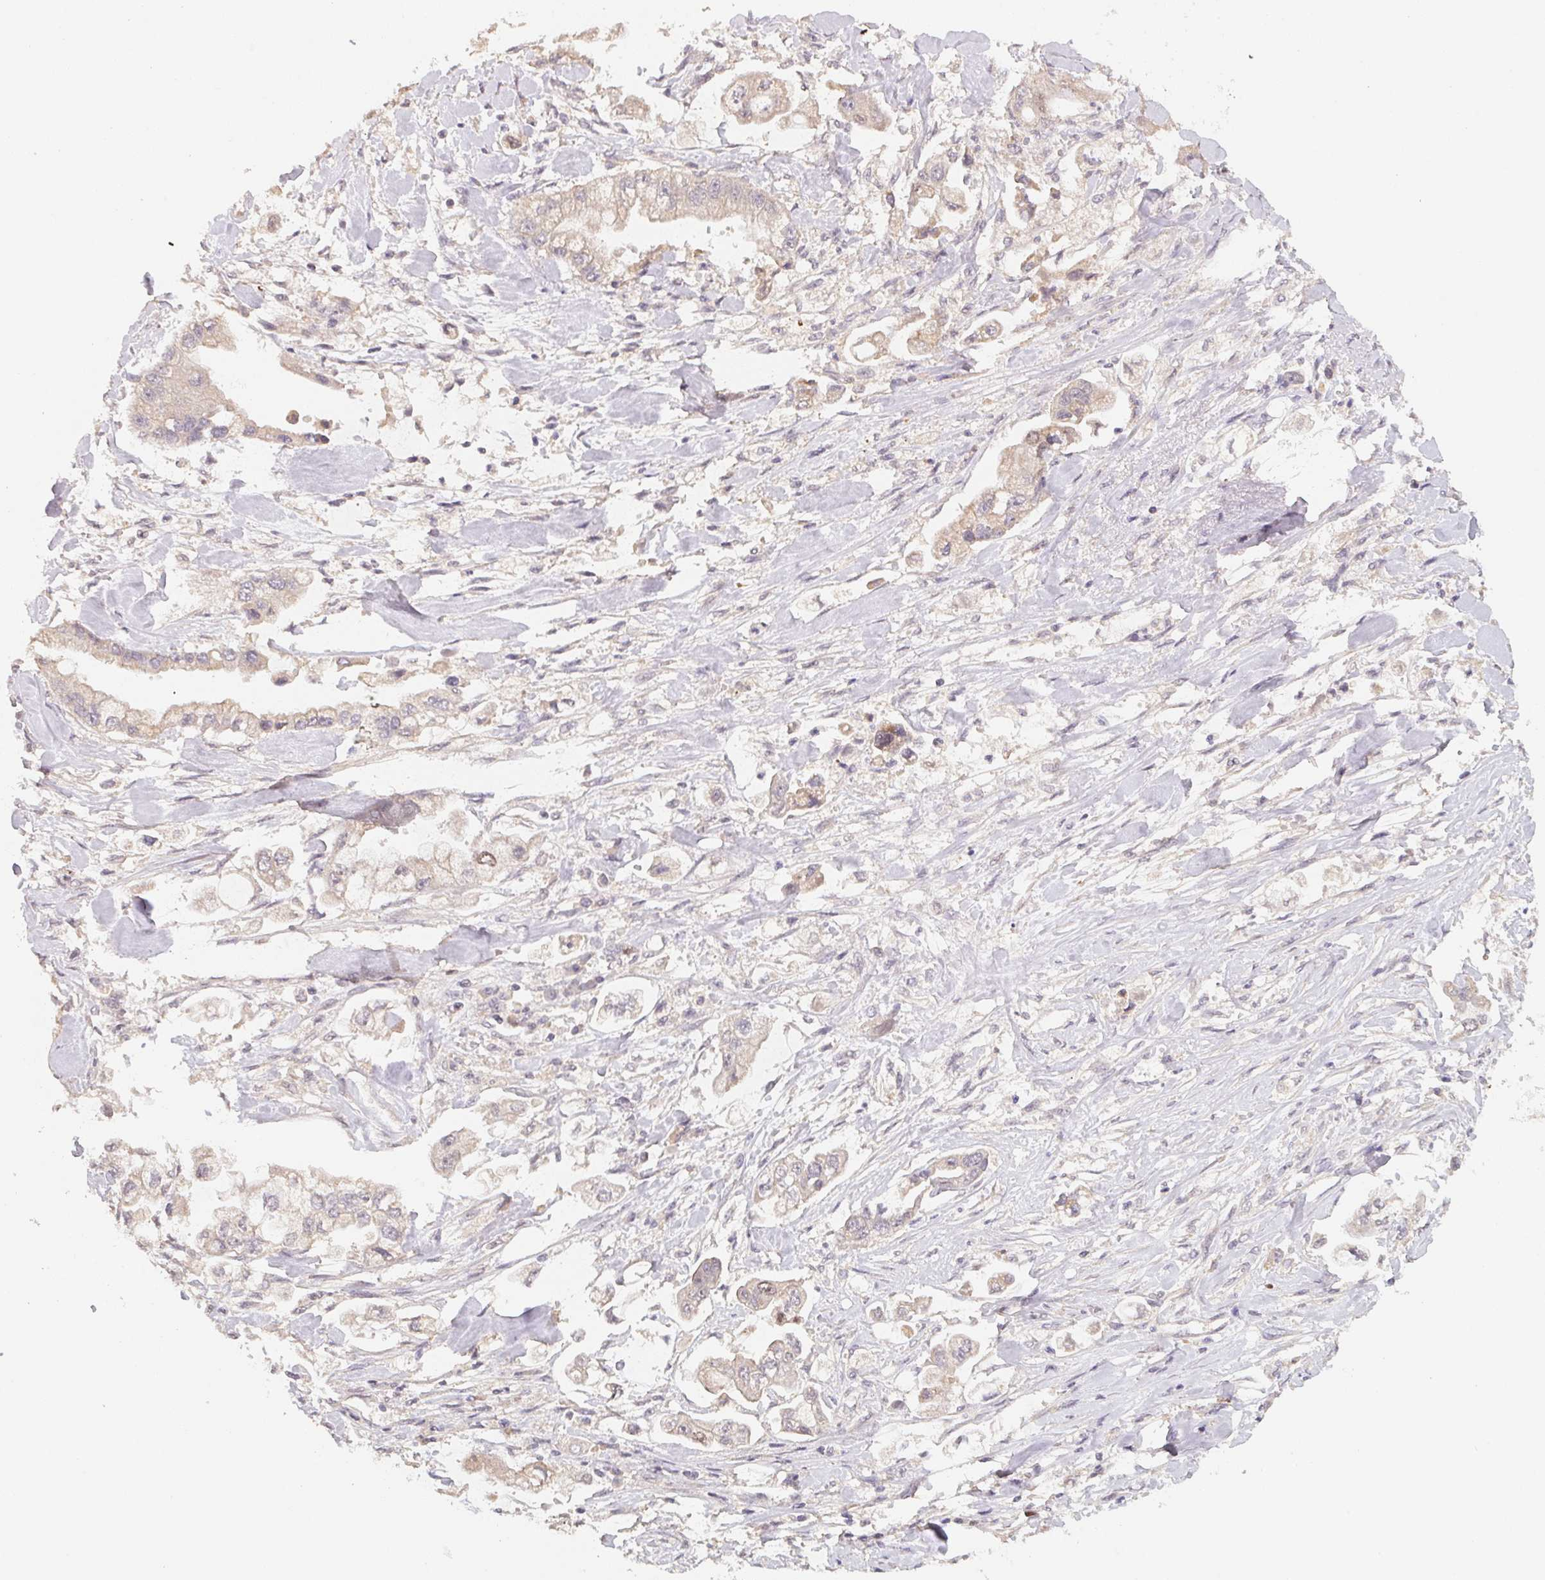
{"staining": {"intensity": "weak", "quantity": ">75%", "location": "cytoplasmic/membranous"}, "tissue": "stomach cancer", "cell_type": "Tumor cells", "image_type": "cancer", "snomed": [{"axis": "morphology", "description": "Adenocarcinoma, NOS"}, {"axis": "topography", "description": "Stomach"}], "caption": "There is low levels of weak cytoplasmic/membranous positivity in tumor cells of stomach cancer, as demonstrated by immunohistochemical staining (brown color).", "gene": "KIFC1", "patient": {"sex": "male", "age": 62}}